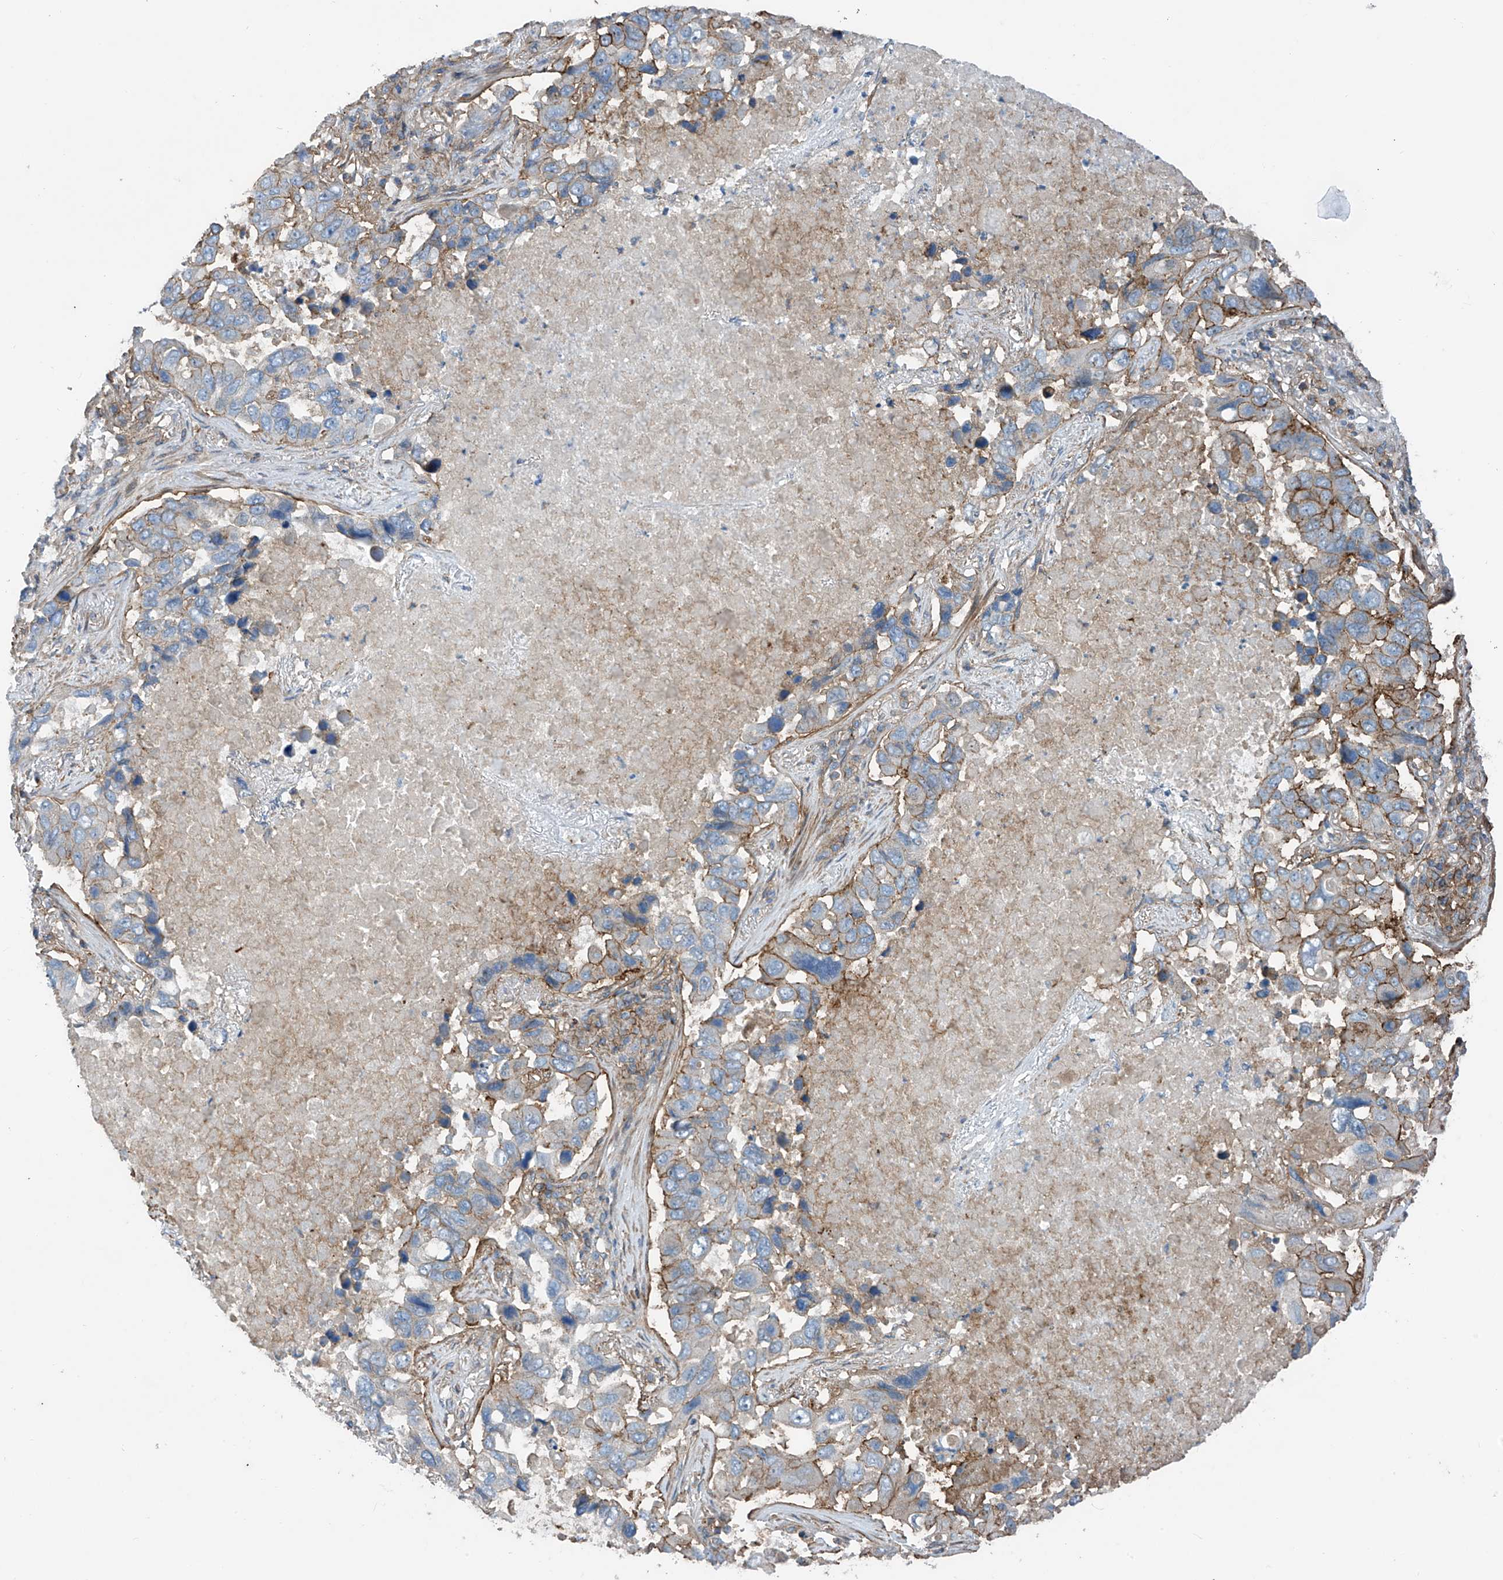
{"staining": {"intensity": "moderate", "quantity": "25%-75%", "location": "cytoplasmic/membranous"}, "tissue": "lung cancer", "cell_type": "Tumor cells", "image_type": "cancer", "snomed": [{"axis": "morphology", "description": "Adenocarcinoma, NOS"}, {"axis": "topography", "description": "Lung"}], "caption": "Lung adenocarcinoma stained for a protein reveals moderate cytoplasmic/membranous positivity in tumor cells. (DAB IHC, brown staining for protein, blue staining for nuclei).", "gene": "SLC1A5", "patient": {"sex": "male", "age": 64}}